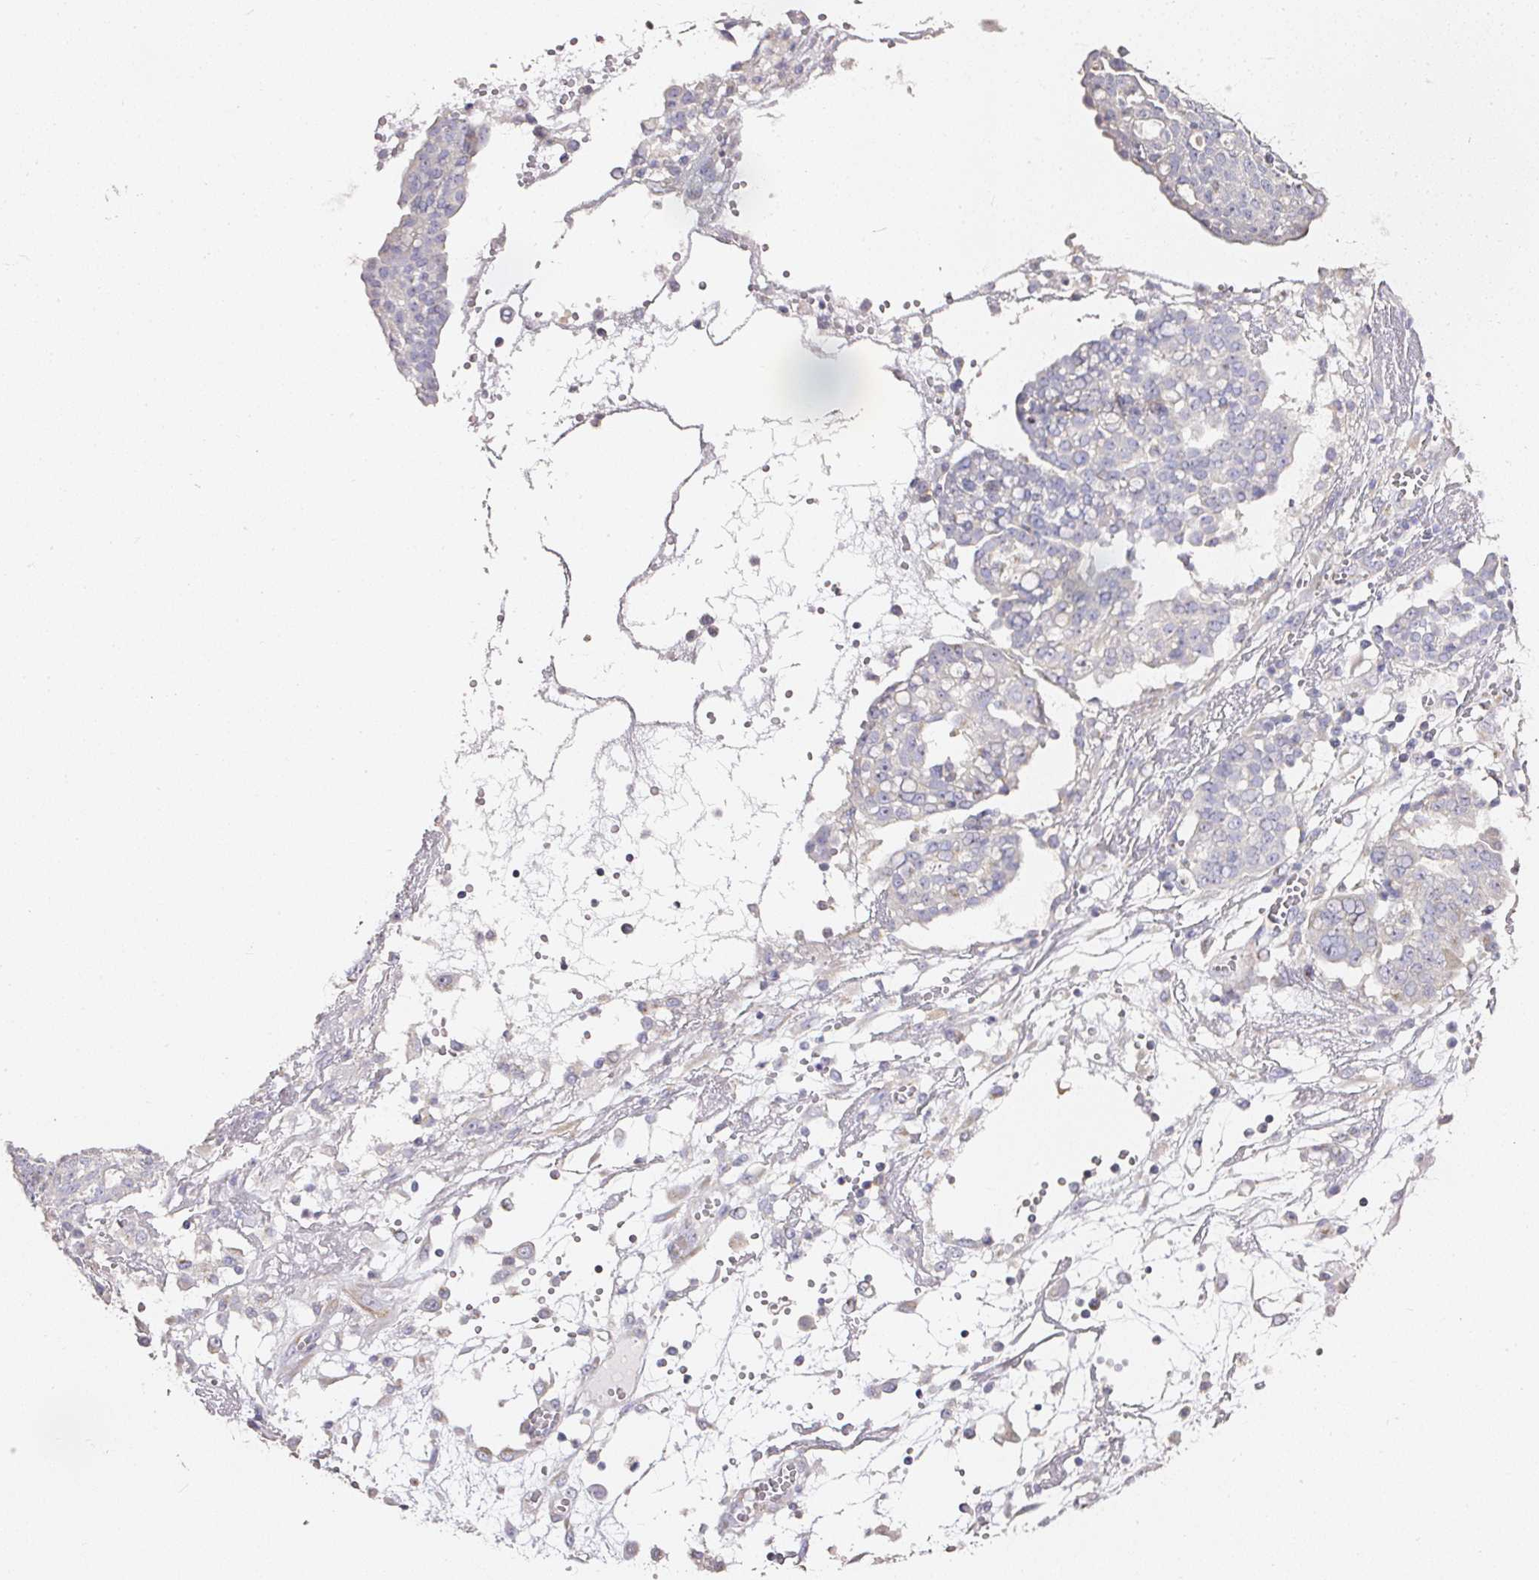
{"staining": {"intensity": "negative", "quantity": "none", "location": "none"}, "tissue": "ovarian cancer", "cell_type": "Tumor cells", "image_type": "cancer", "snomed": [{"axis": "morphology", "description": "Cystadenocarcinoma, serous, NOS"}, {"axis": "topography", "description": "Soft tissue"}, {"axis": "topography", "description": "Ovary"}], "caption": "Tumor cells are negative for protein expression in human ovarian serous cystadenocarcinoma.", "gene": "NTRK1", "patient": {"sex": "female", "age": 57}}